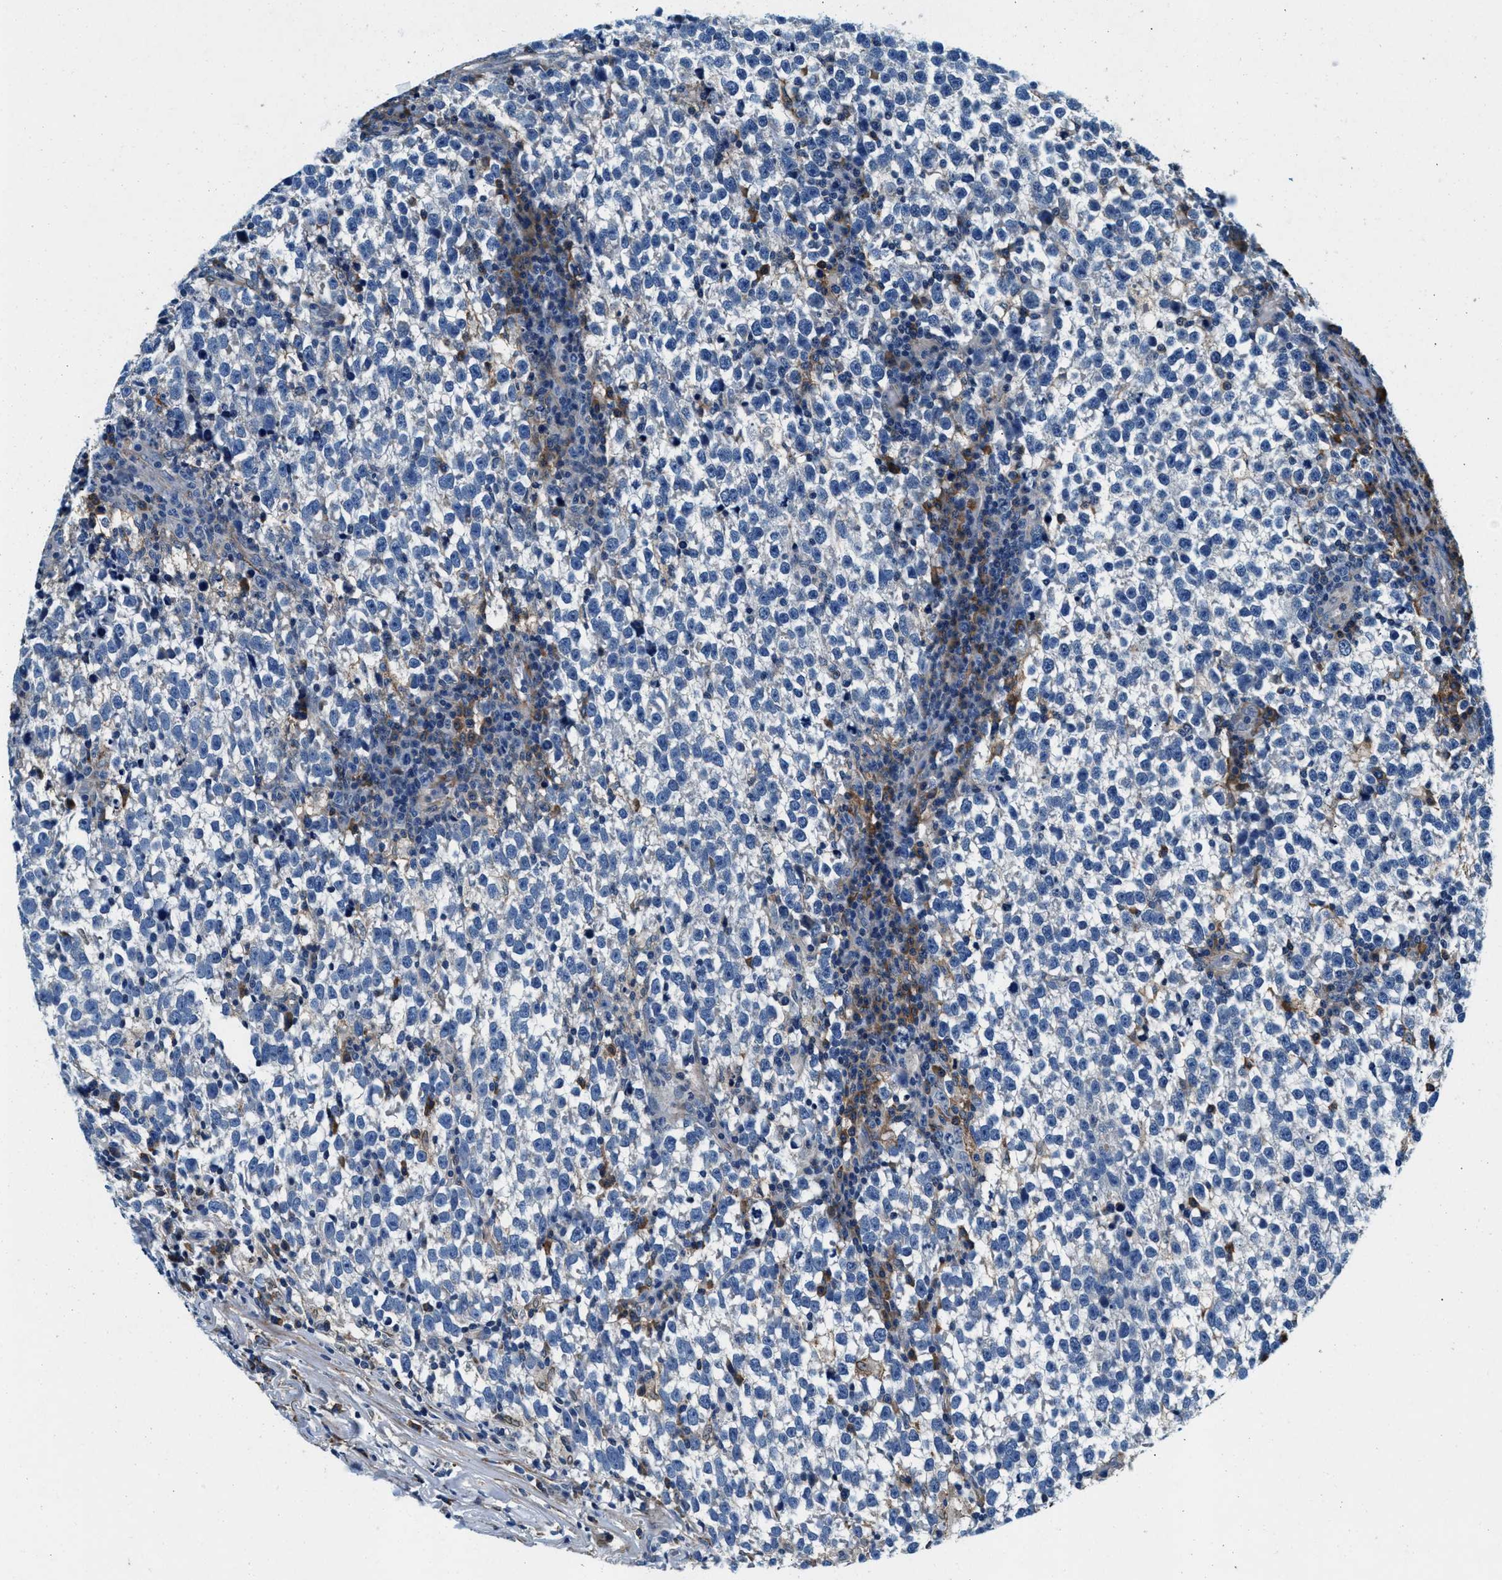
{"staining": {"intensity": "negative", "quantity": "none", "location": "none"}, "tissue": "testis cancer", "cell_type": "Tumor cells", "image_type": "cancer", "snomed": [{"axis": "morphology", "description": "Normal tissue, NOS"}, {"axis": "morphology", "description": "Seminoma, NOS"}, {"axis": "topography", "description": "Testis"}], "caption": "Immunohistochemical staining of testis cancer displays no significant staining in tumor cells.", "gene": "SLFN11", "patient": {"sex": "male", "age": 43}}